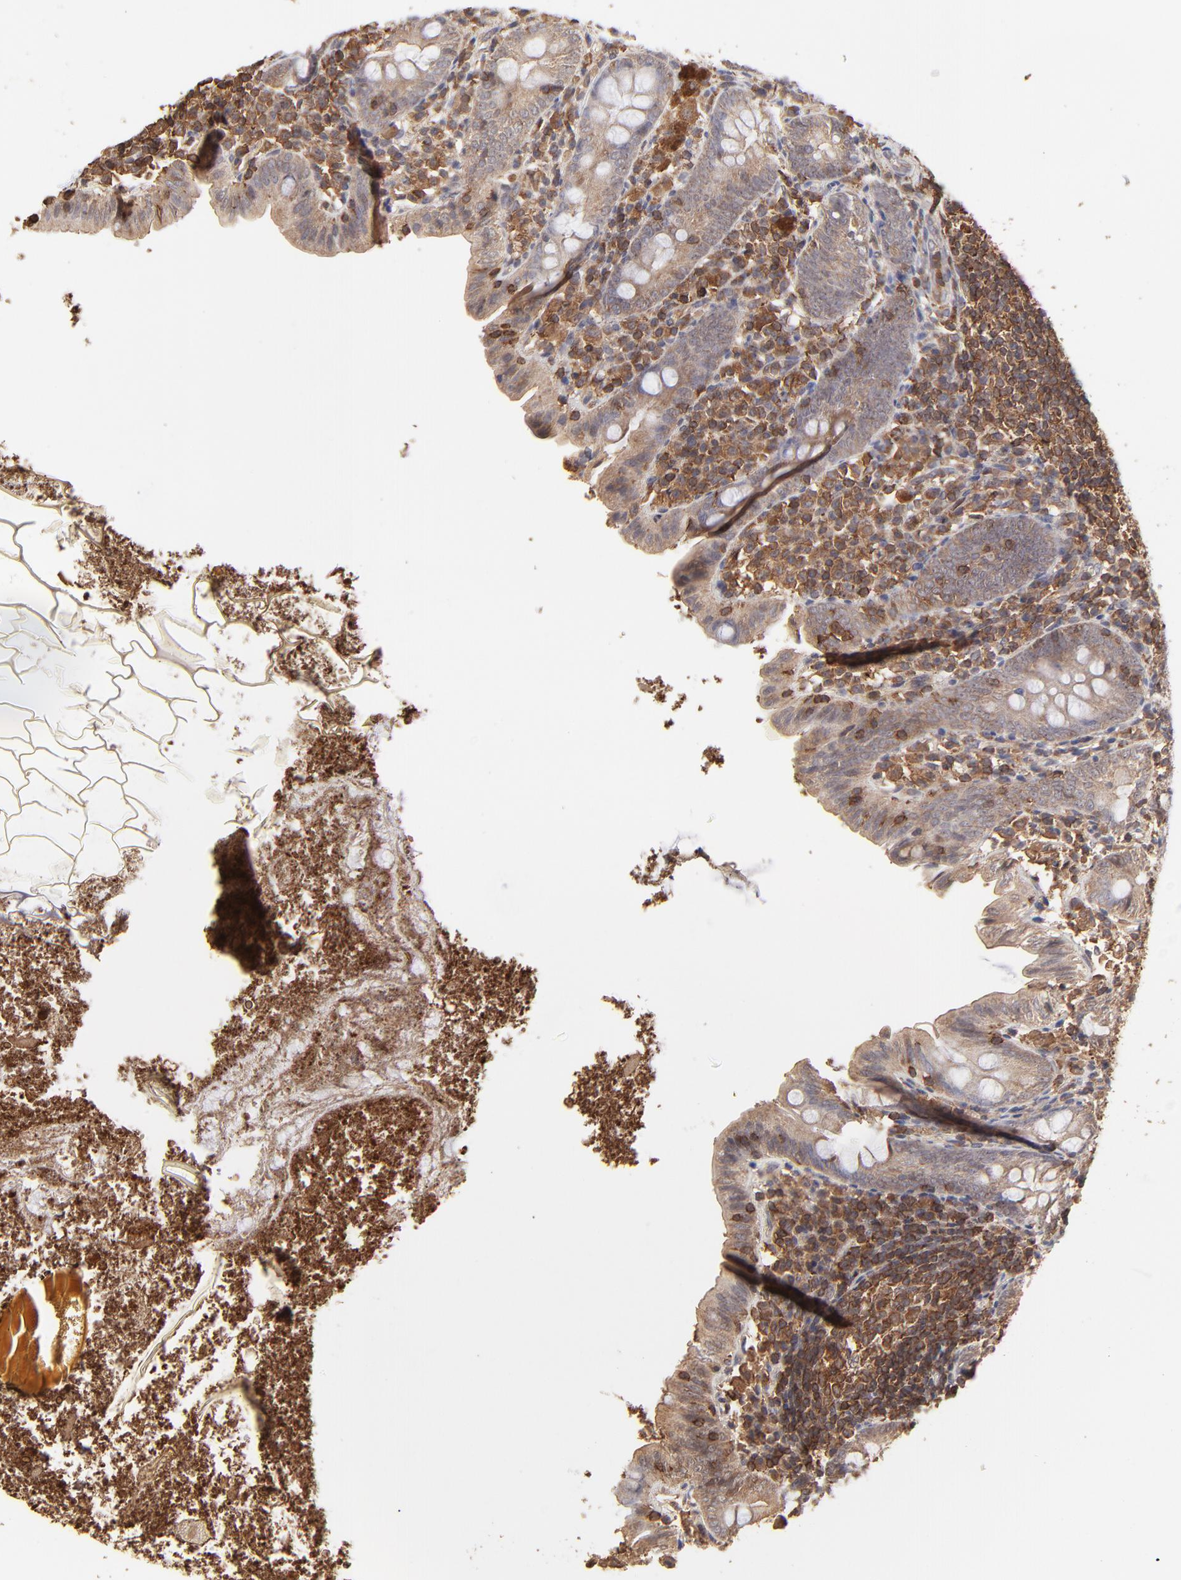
{"staining": {"intensity": "moderate", "quantity": ">75%", "location": "cytoplasmic/membranous"}, "tissue": "appendix", "cell_type": "Glandular cells", "image_type": "normal", "snomed": [{"axis": "morphology", "description": "Normal tissue, NOS"}, {"axis": "topography", "description": "Appendix"}], "caption": "High-magnification brightfield microscopy of unremarkable appendix stained with DAB (brown) and counterstained with hematoxylin (blue). glandular cells exhibit moderate cytoplasmic/membranous staining is appreciated in about>75% of cells. (DAB IHC with brightfield microscopy, high magnification).", "gene": "STON2", "patient": {"sex": "female", "age": 10}}